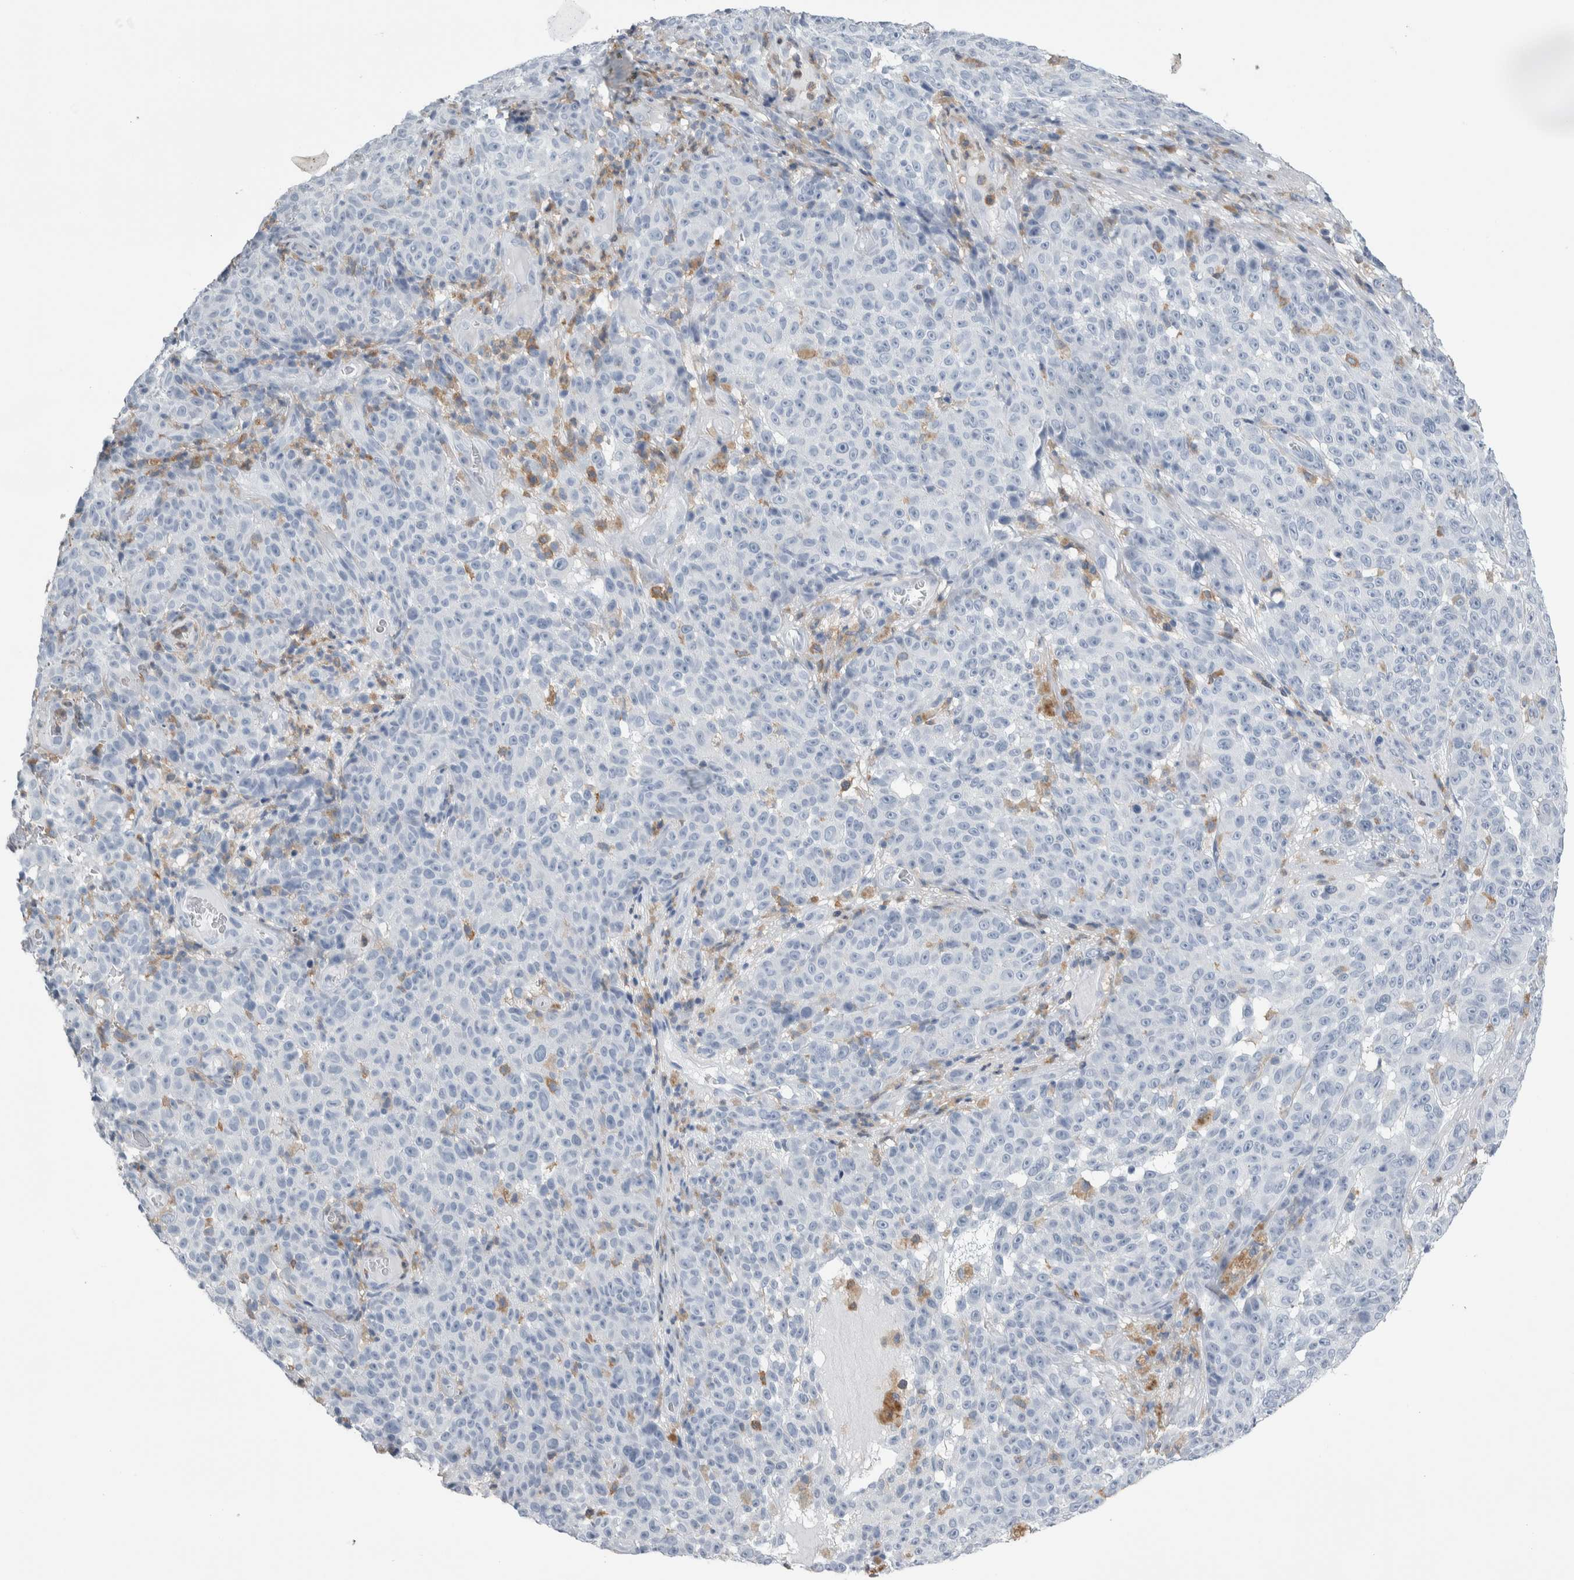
{"staining": {"intensity": "negative", "quantity": "none", "location": "none"}, "tissue": "melanoma", "cell_type": "Tumor cells", "image_type": "cancer", "snomed": [{"axis": "morphology", "description": "Malignant melanoma, NOS"}, {"axis": "topography", "description": "Skin"}], "caption": "This is an immunohistochemistry micrograph of melanoma. There is no staining in tumor cells.", "gene": "SKAP2", "patient": {"sex": "female", "age": 82}}